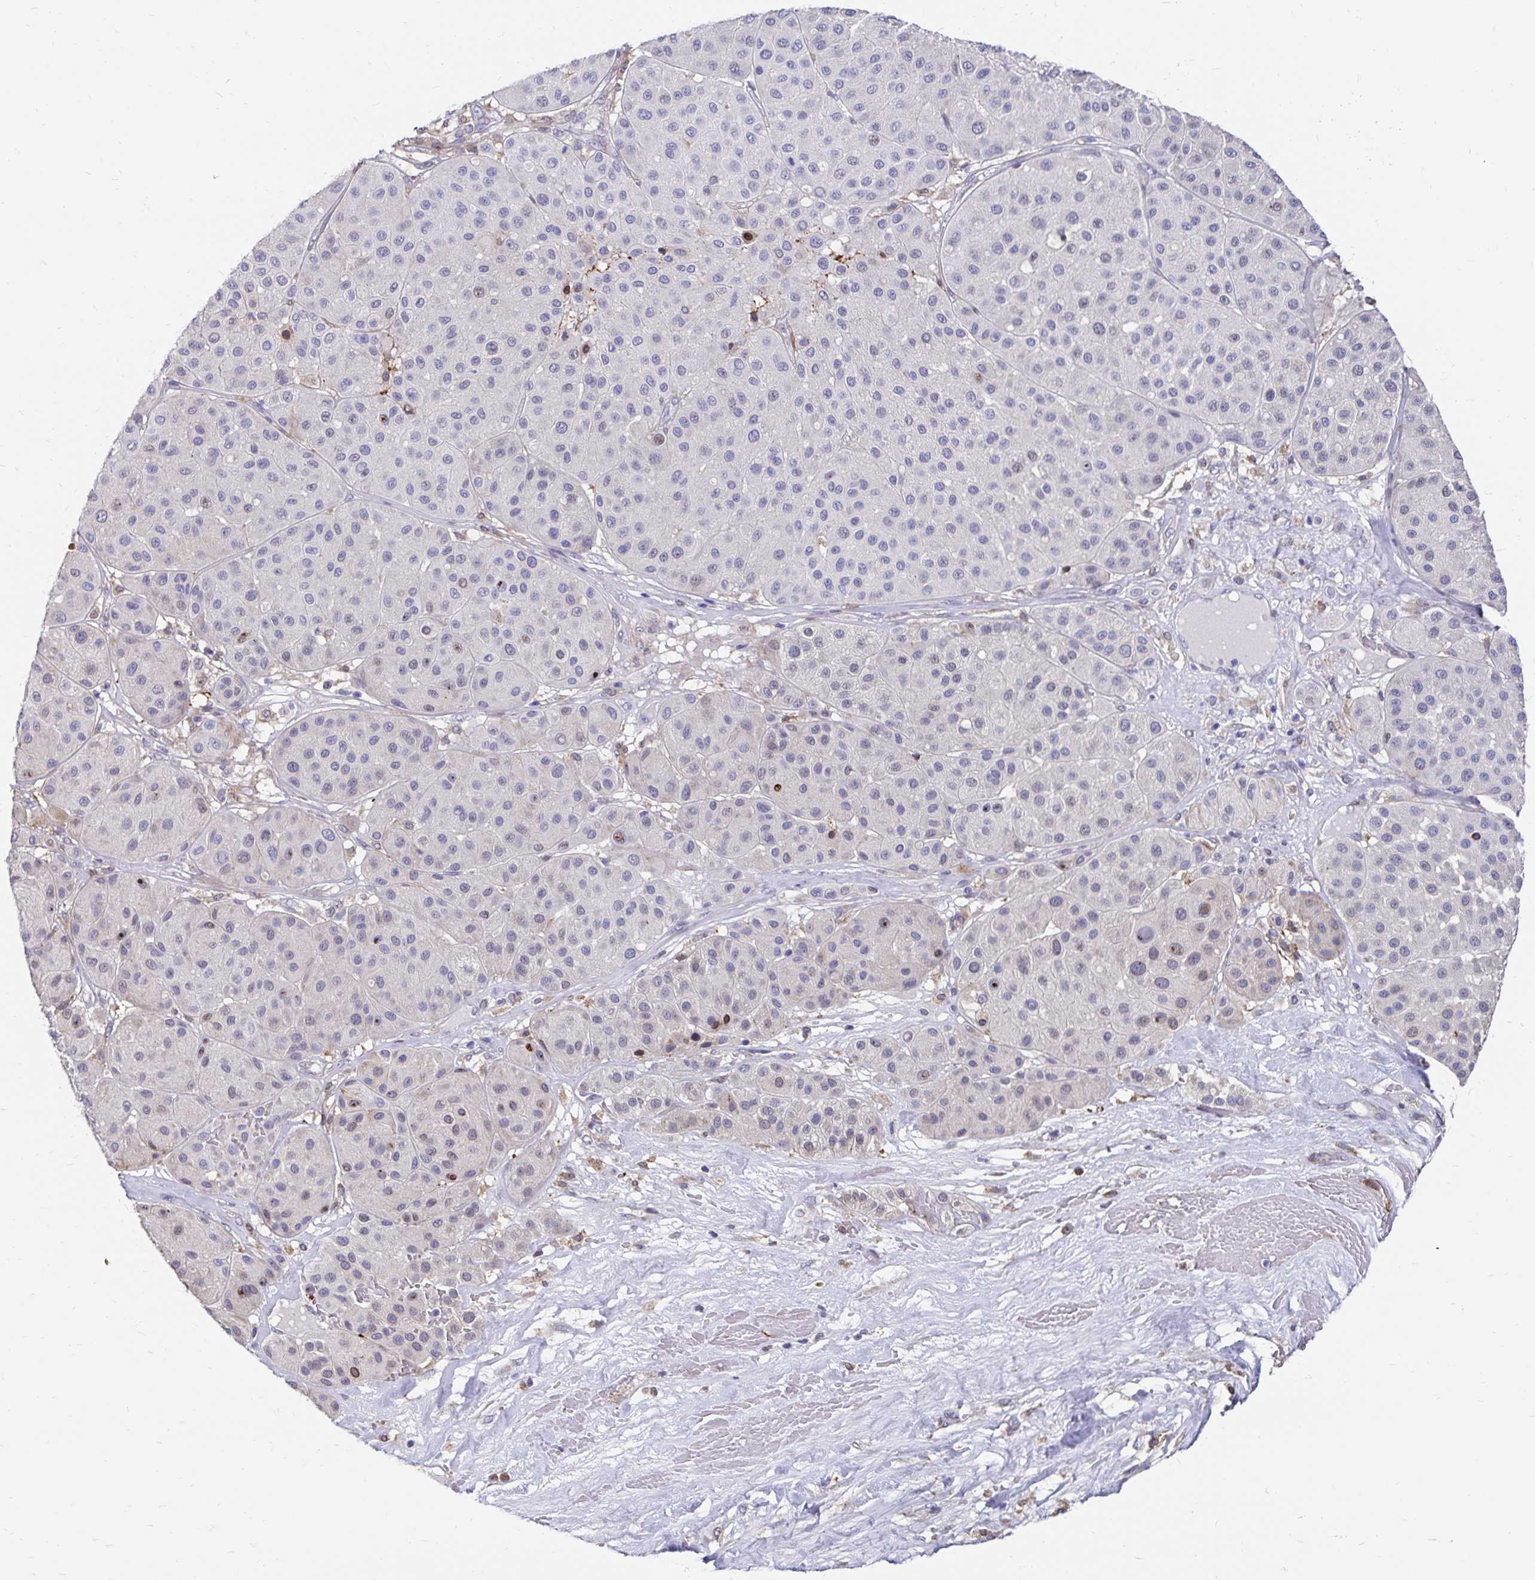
{"staining": {"intensity": "negative", "quantity": "none", "location": "none"}, "tissue": "melanoma", "cell_type": "Tumor cells", "image_type": "cancer", "snomed": [{"axis": "morphology", "description": "Malignant melanoma, Metastatic site"}, {"axis": "topography", "description": "Smooth muscle"}], "caption": "Human malignant melanoma (metastatic site) stained for a protein using immunohistochemistry shows no staining in tumor cells.", "gene": "CDKL1", "patient": {"sex": "male", "age": 41}}